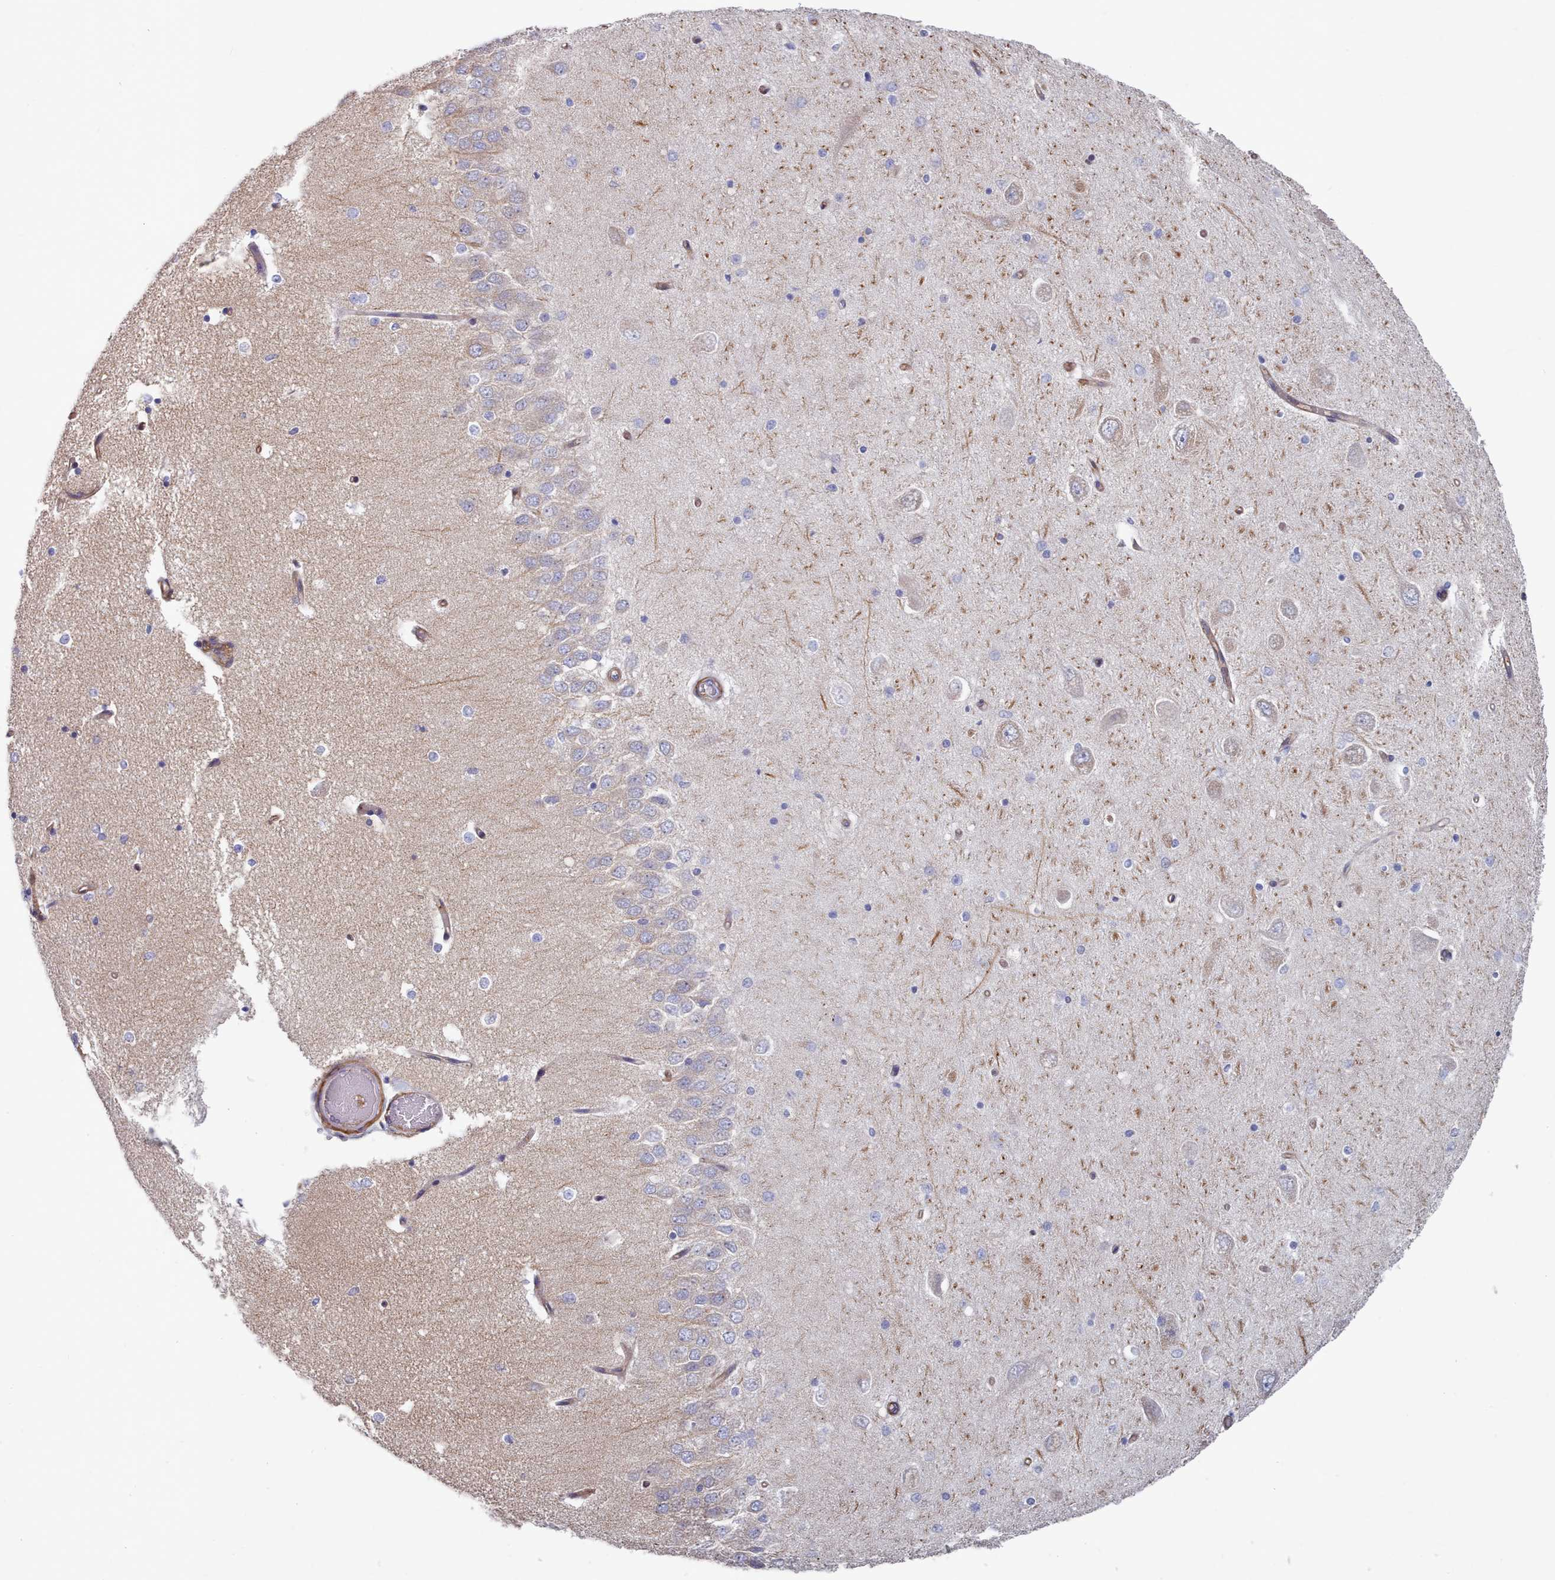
{"staining": {"intensity": "negative", "quantity": "none", "location": "none"}, "tissue": "hippocampus", "cell_type": "Glial cells", "image_type": "normal", "snomed": [{"axis": "morphology", "description": "Normal tissue, NOS"}, {"axis": "topography", "description": "Hippocampus"}], "caption": "Histopathology image shows no protein staining in glial cells of normal hippocampus. Brightfield microscopy of immunohistochemistry (IHC) stained with DAB (brown) and hematoxylin (blue), captured at high magnification.", "gene": "G6PC1", "patient": {"sex": "male", "age": 45}}